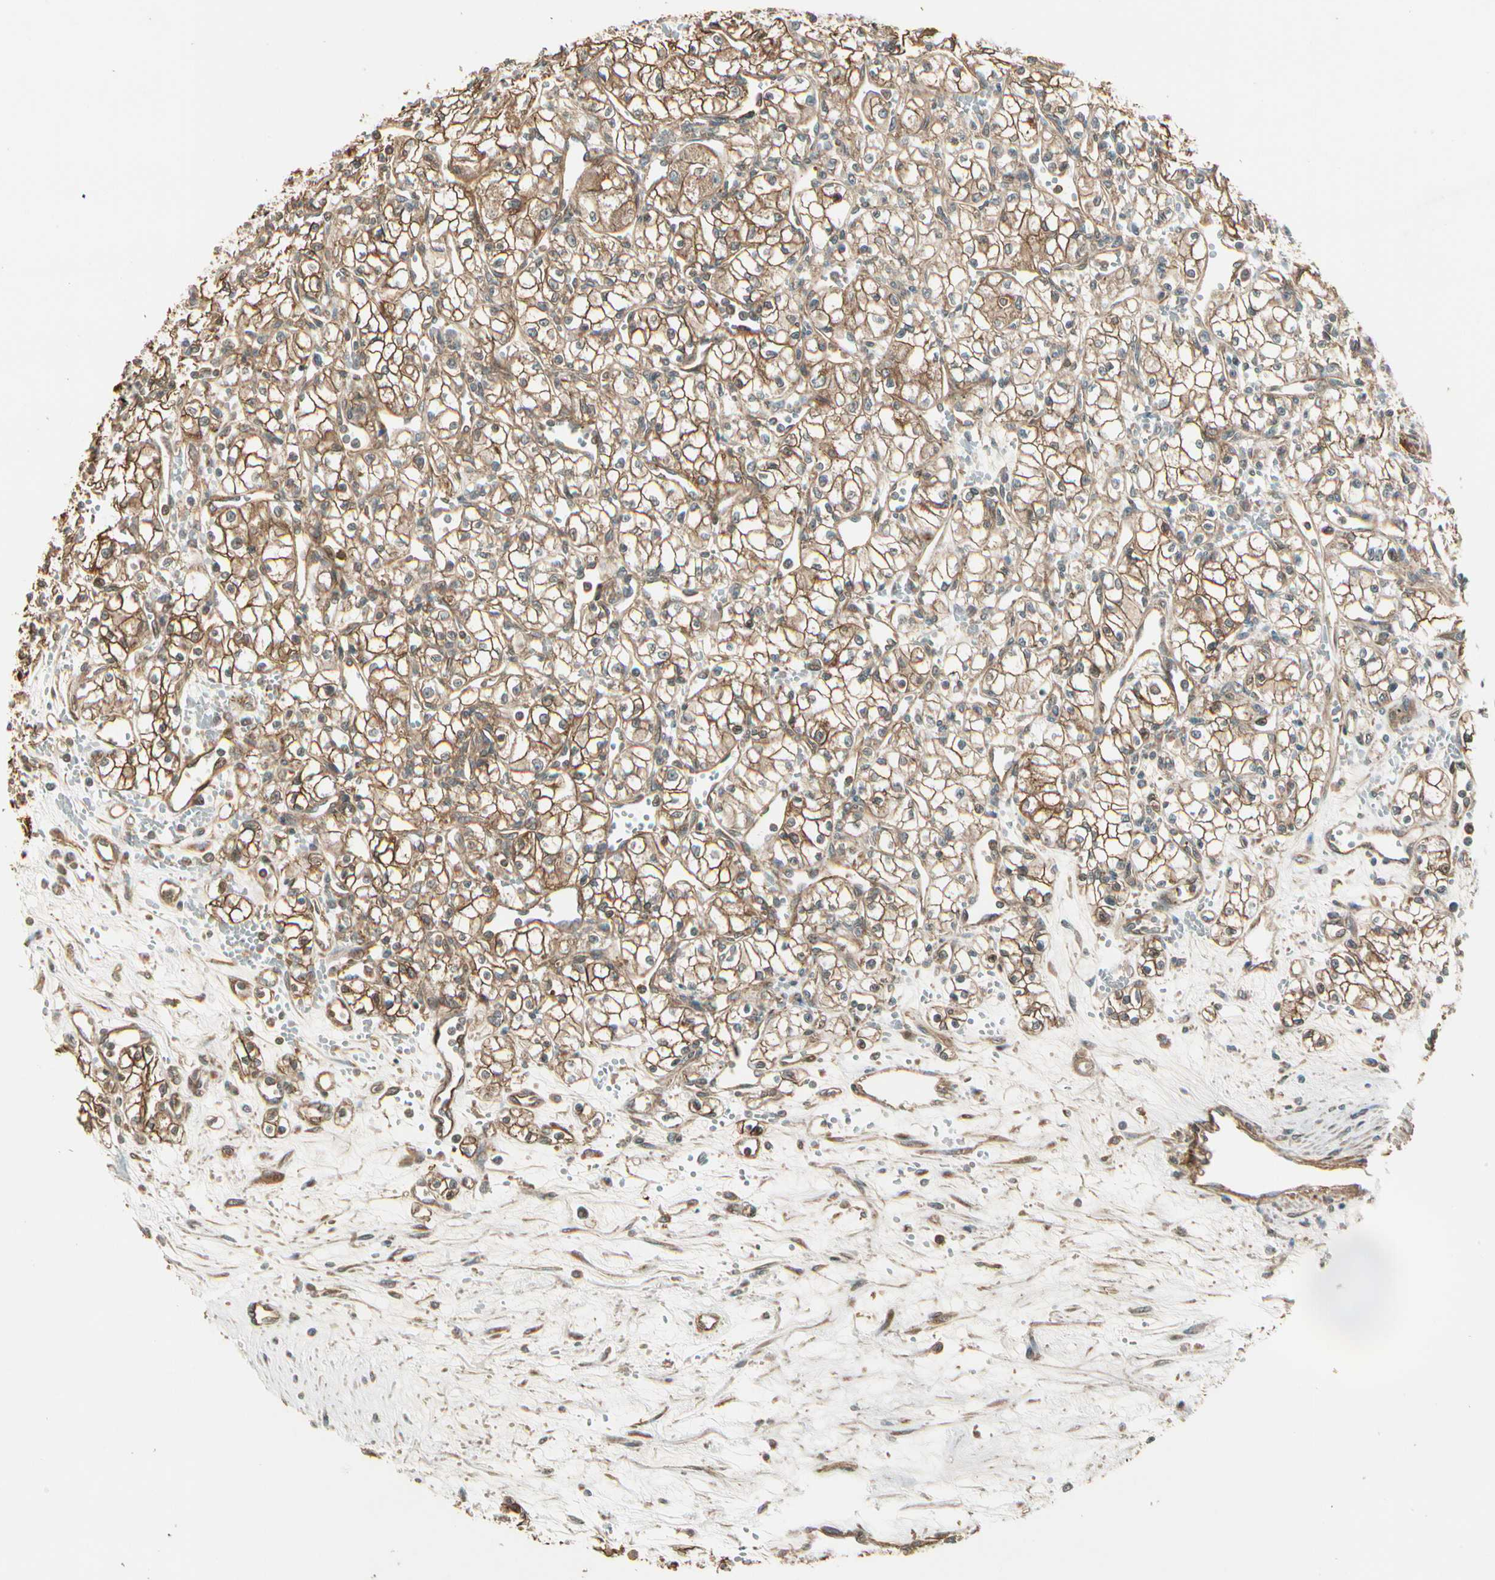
{"staining": {"intensity": "strong", "quantity": "25%-75%", "location": "cytoplasmic/membranous"}, "tissue": "renal cancer", "cell_type": "Tumor cells", "image_type": "cancer", "snomed": [{"axis": "morphology", "description": "Normal tissue, NOS"}, {"axis": "morphology", "description": "Adenocarcinoma, NOS"}, {"axis": "topography", "description": "Kidney"}], "caption": "High-magnification brightfield microscopy of renal cancer (adenocarcinoma) stained with DAB (3,3'-diaminobenzidine) (brown) and counterstained with hematoxylin (blue). tumor cells exhibit strong cytoplasmic/membranous expression is appreciated in about25%-75% of cells.", "gene": "FKBP15", "patient": {"sex": "male", "age": 59}}